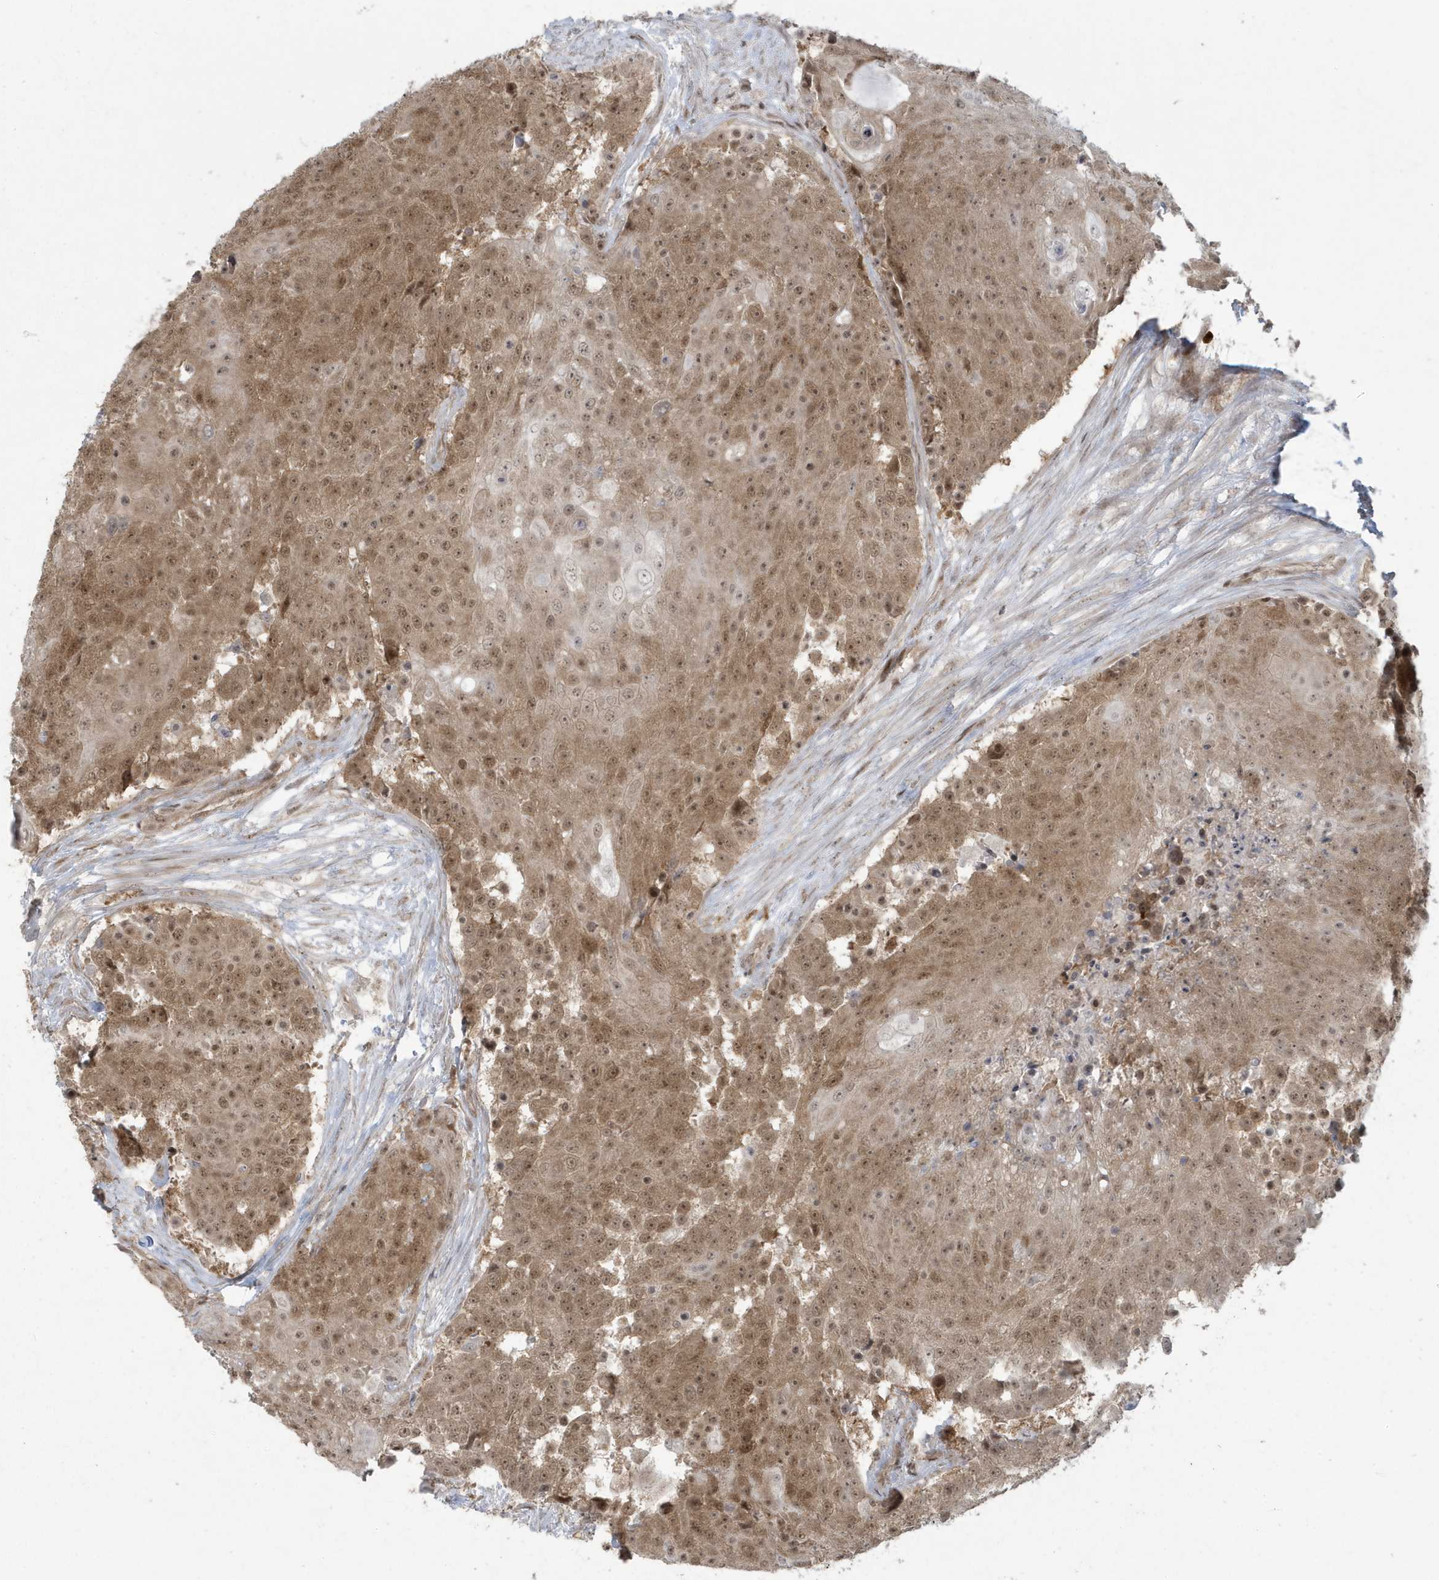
{"staining": {"intensity": "moderate", "quantity": ">75%", "location": "cytoplasmic/membranous,nuclear"}, "tissue": "urothelial cancer", "cell_type": "Tumor cells", "image_type": "cancer", "snomed": [{"axis": "morphology", "description": "Urothelial carcinoma, High grade"}, {"axis": "topography", "description": "Urinary bladder"}], "caption": "High-power microscopy captured an immunohistochemistry (IHC) micrograph of urothelial cancer, revealing moderate cytoplasmic/membranous and nuclear positivity in about >75% of tumor cells.", "gene": "C1orf52", "patient": {"sex": "female", "age": 63}}